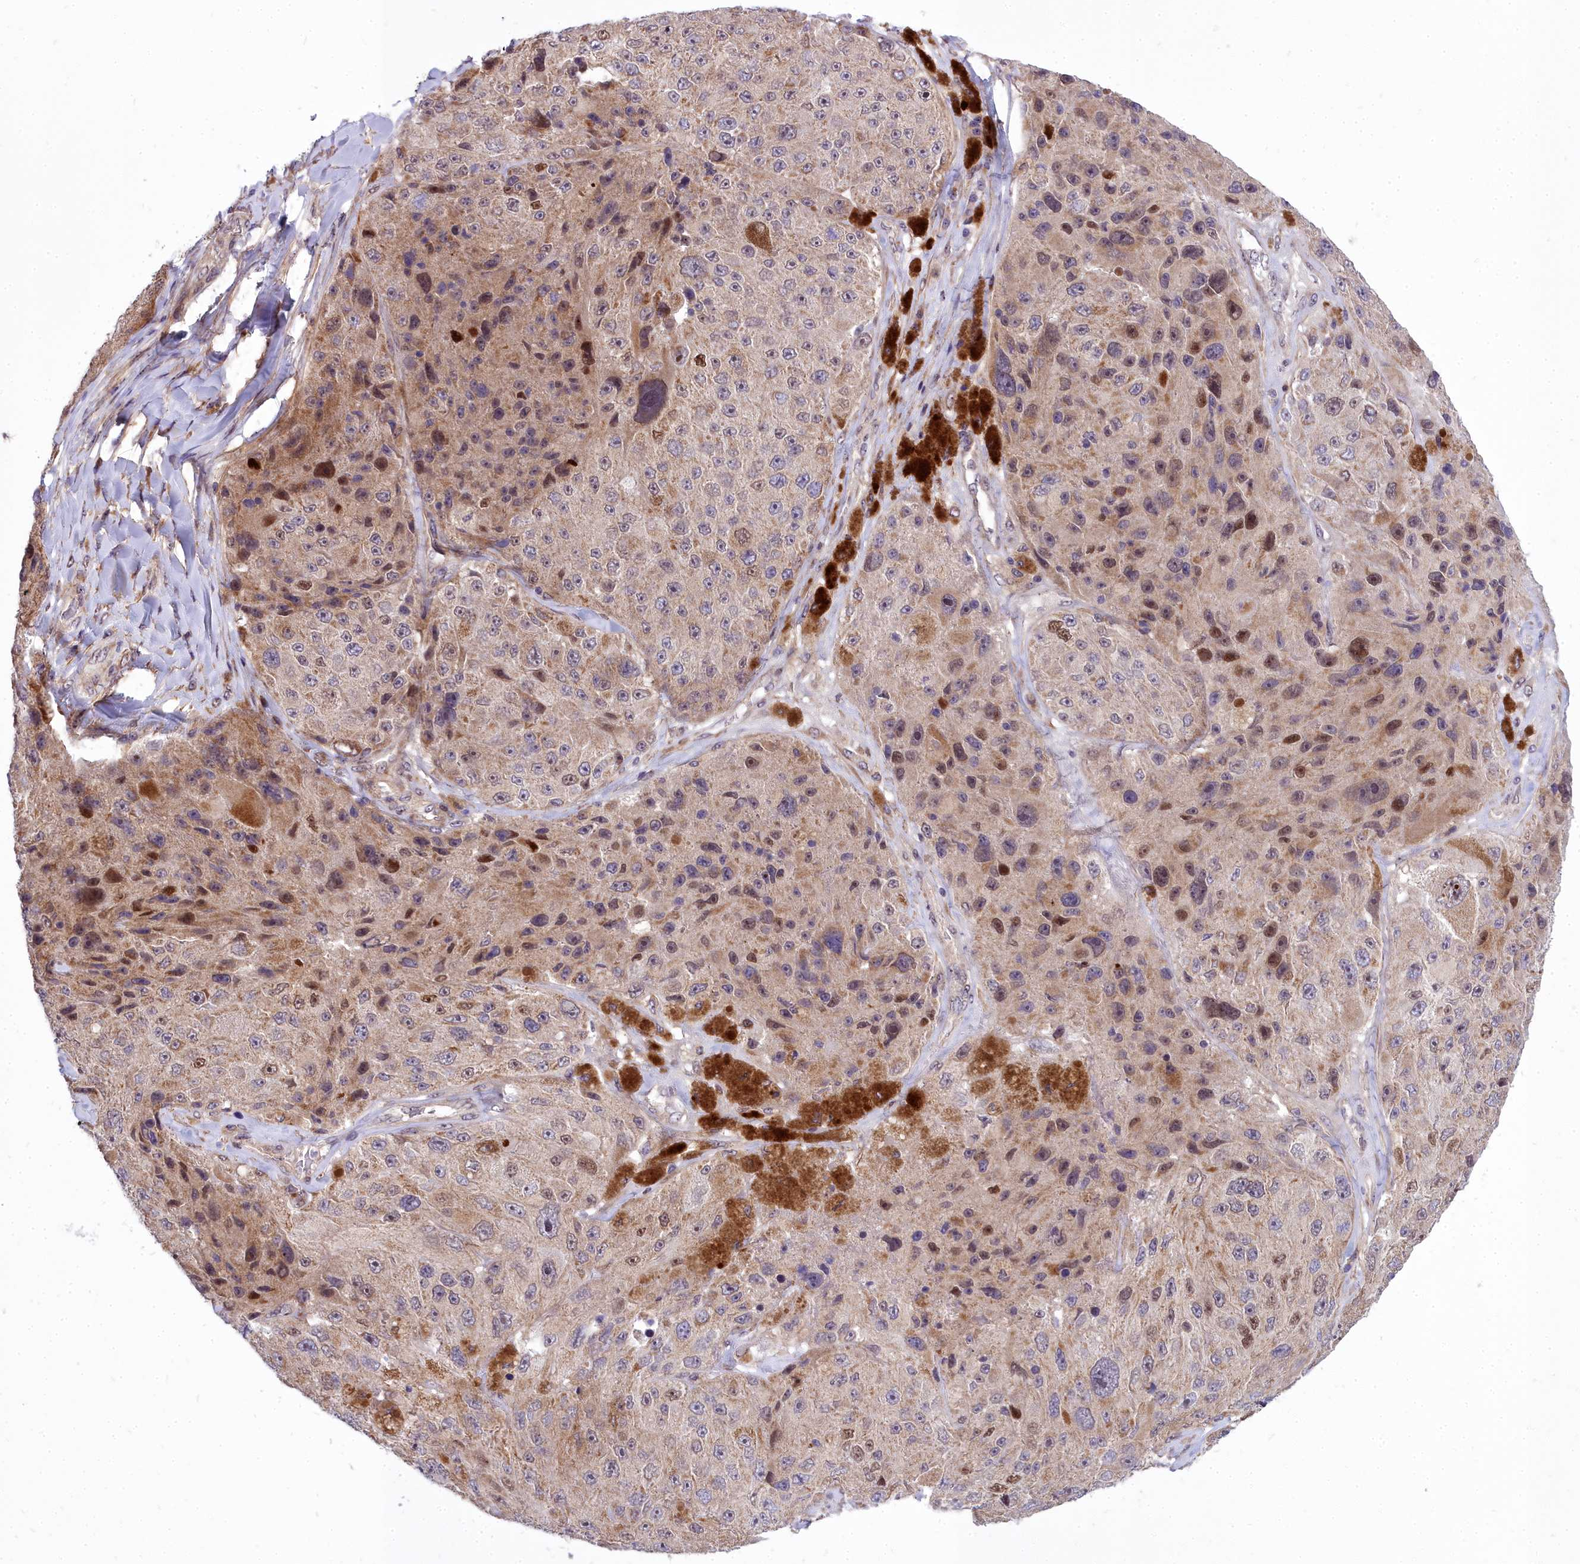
{"staining": {"intensity": "moderate", "quantity": "<25%", "location": "nuclear"}, "tissue": "melanoma", "cell_type": "Tumor cells", "image_type": "cancer", "snomed": [{"axis": "morphology", "description": "Malignant melanoma, Metastatic site"}, {"axis": "topography", "description": "Lymph node"}], "caption": "Melanoma was stained to show a protein in brown. There is low levels of moderate nuclear staining in approximately <25% of tumor cells.", "gene": "ABCB8", "patient": {"sex": "male", "age": 62}}